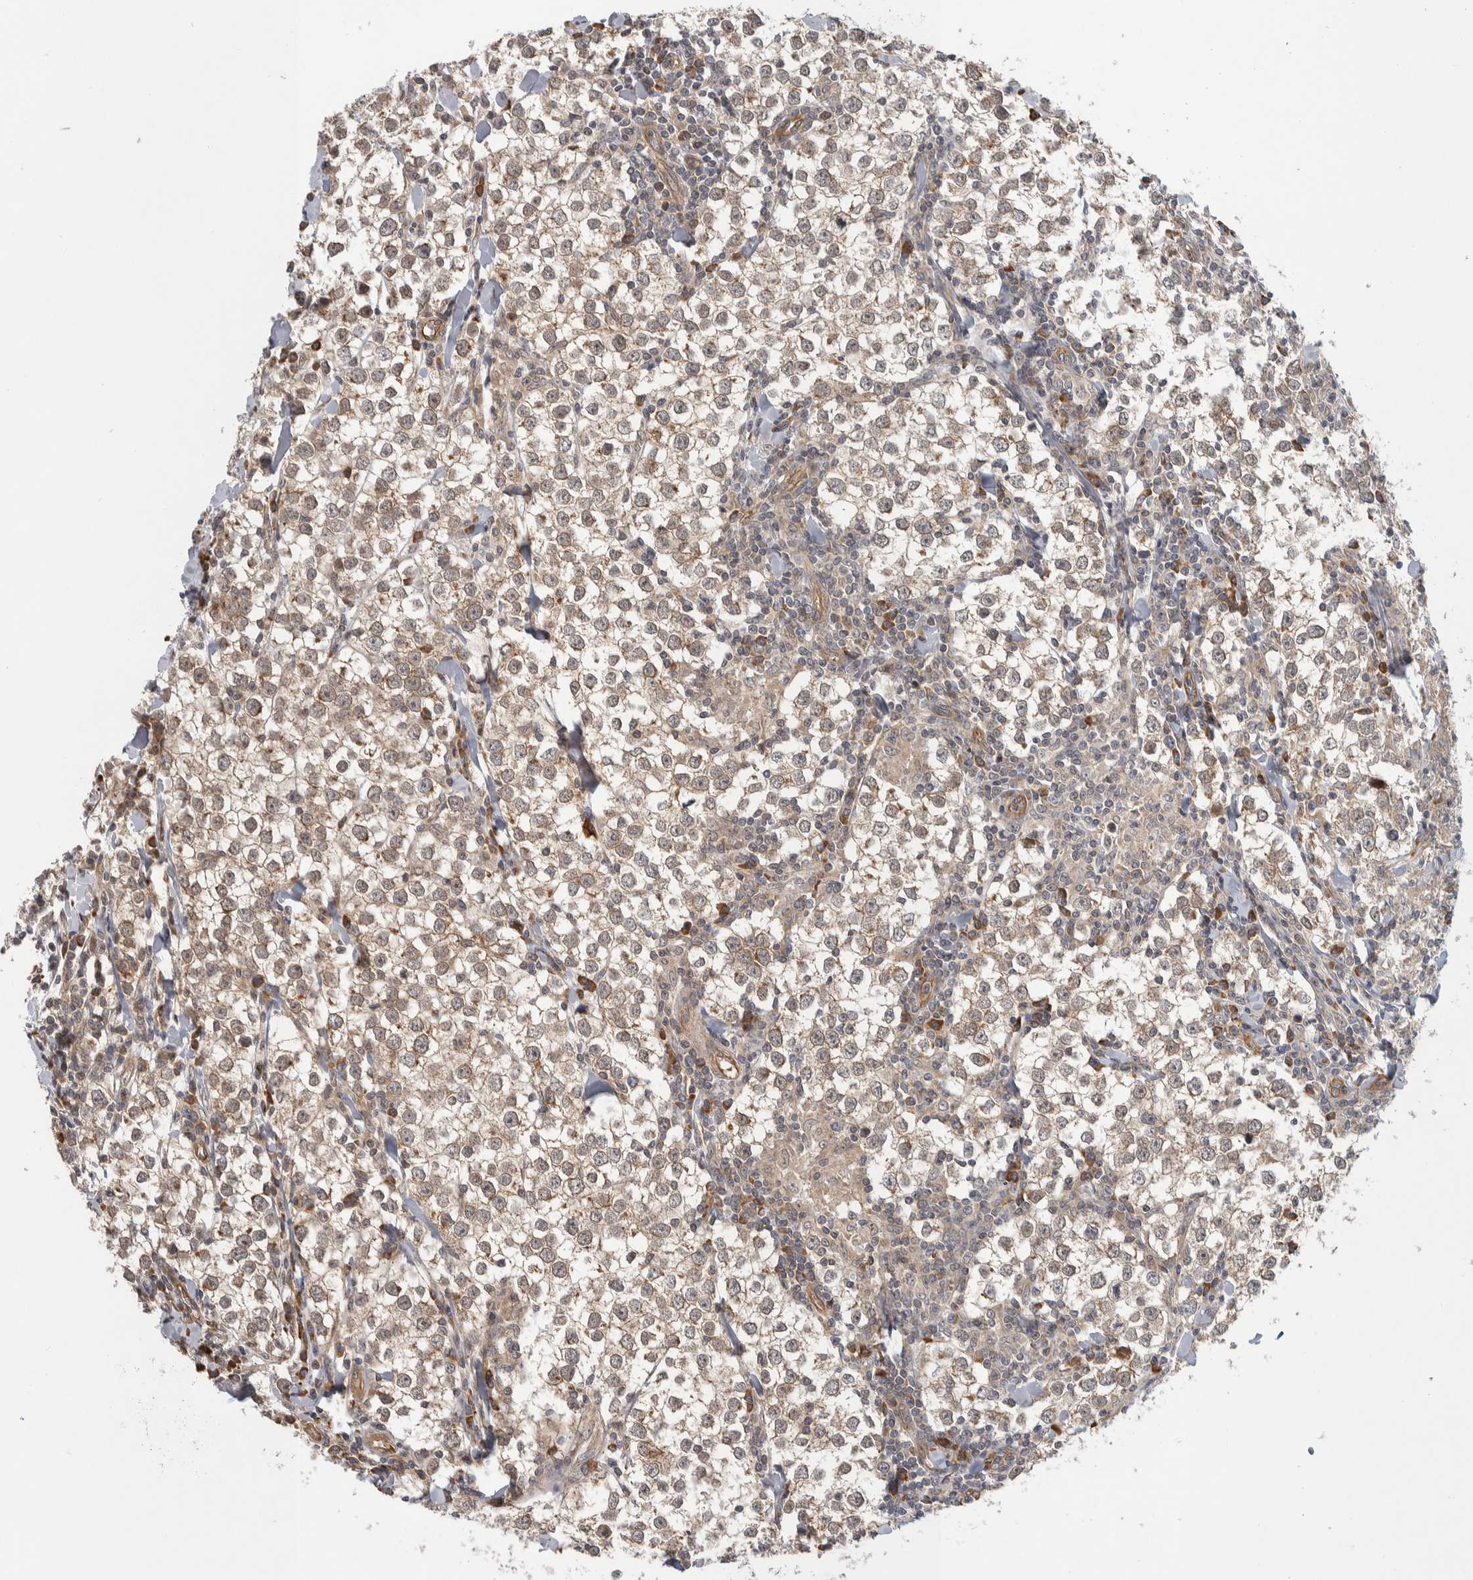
{"staining": {"intensity": "weak", "quantity": "25%-75%", "location": "cytoplasmic/membranous"}, "tissue": "testis cancer", "cell_type": "Tumor cells", "image_type": "cancer", "snomed": [{"axis": "morphology", "description": "Seminoma, NOS"}, {"axis": "morphology", "description": "Carcinoma, Embryonal, NOS"}, {"axis": "topography", "description": "Testis"}], "caption": "Protein staining of testis cancer tissue displays weak cytoplasmic/membranous expression in about 25%-75% of tumor cells.", "gene": "TBC1D31", "patient": {"sex": "male", "age": 36}}